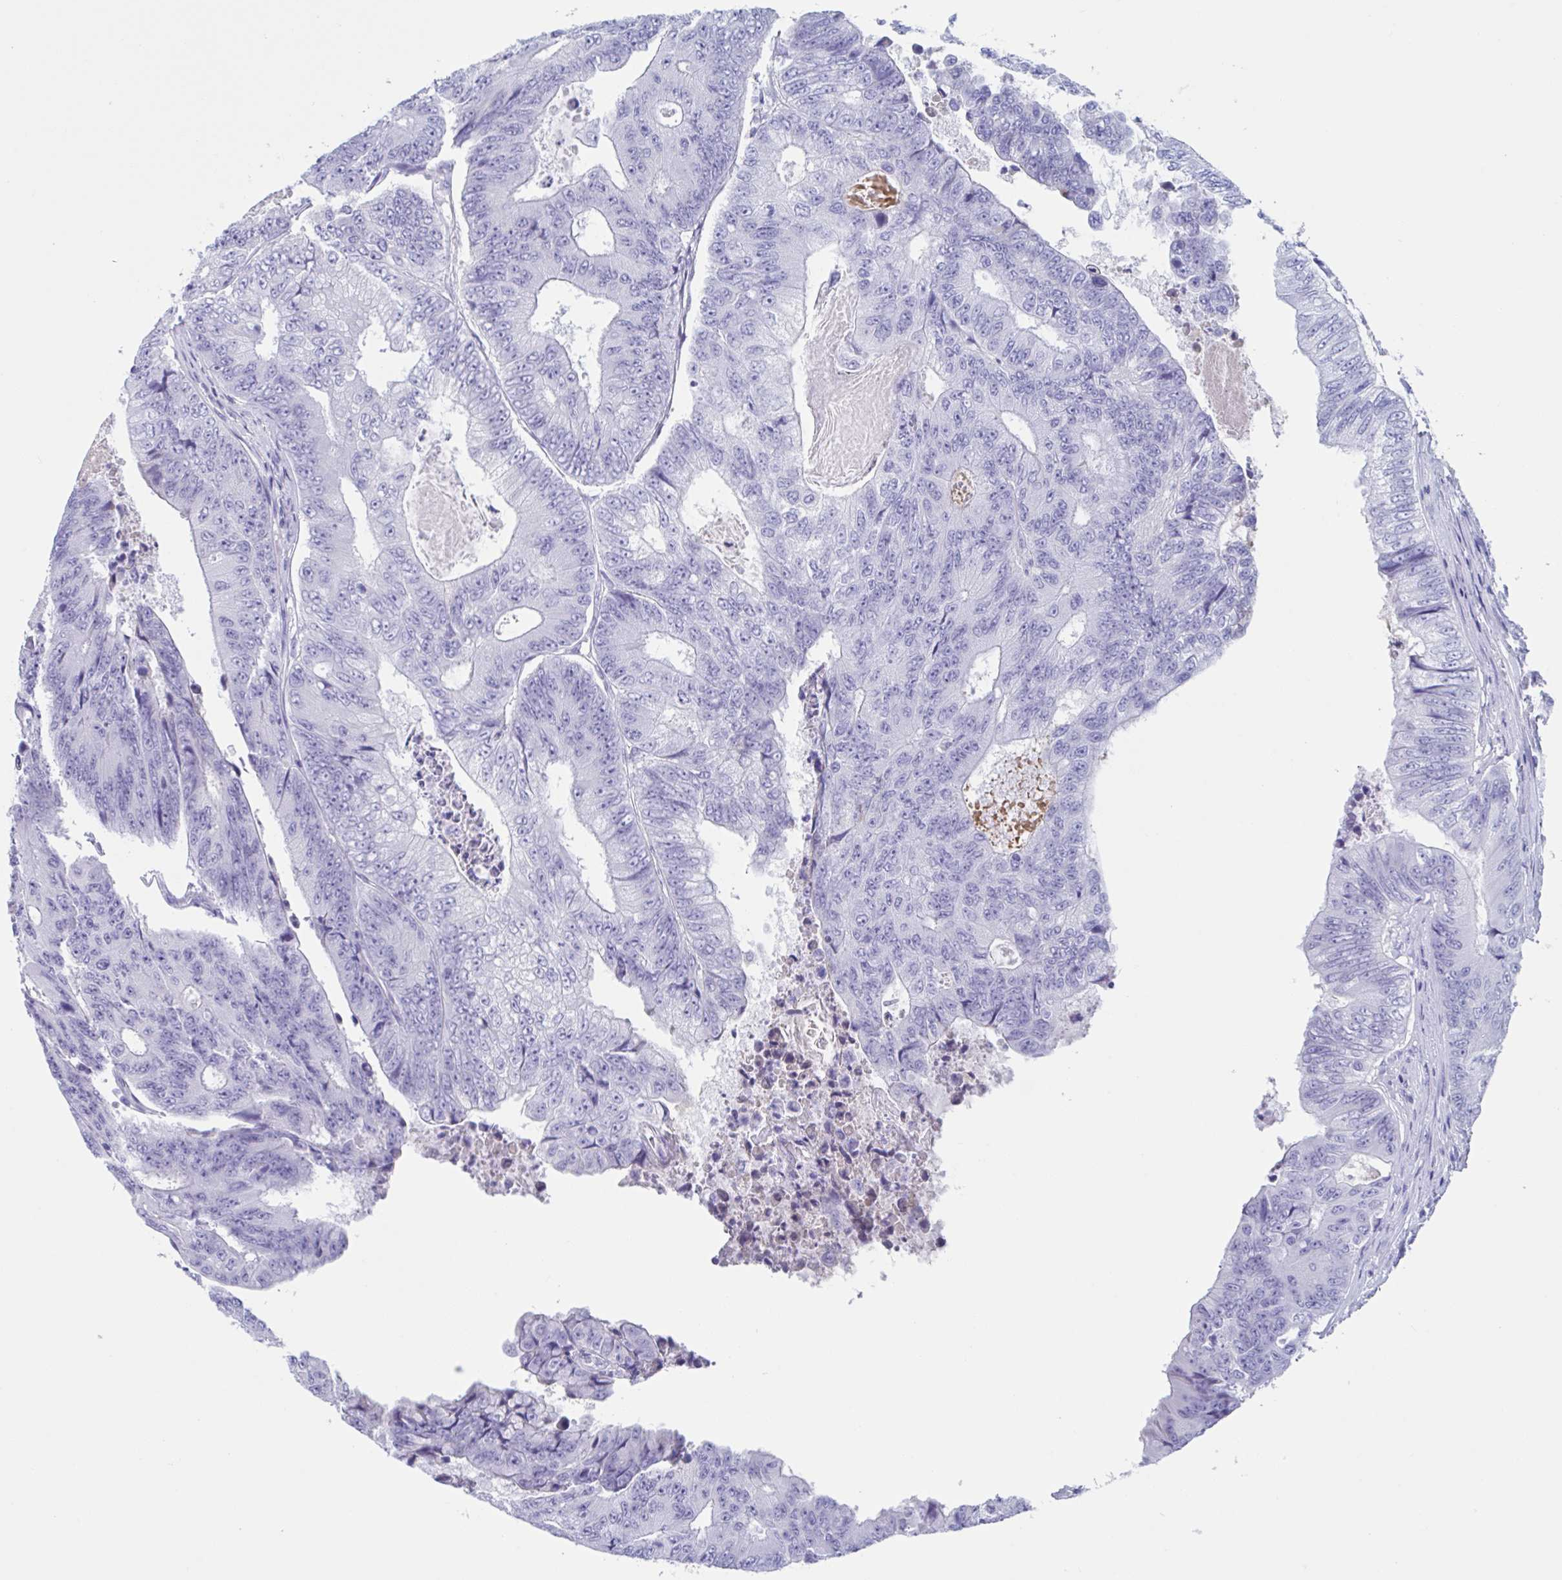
{"staining": {"intensity": "negative", "quantity": "none", "location": "none"}, "tissue": "colorectal cancer", "cell_type": "Tumor cells", "image_type": "cancer", "snomed": [{"axis": "morphology", "description": "Adenocarcinoma, NOS"}, {"axis": "topography", "description": "Colon"}], "caption": "Immunohistochemical staining of human colorectal cancer (adenocarcinoma) exhibits no significant expression in tumor cells. (DAB (3,3'-diaminobenzidine) IHC, high magnification).", "gene": "USP35", "patient": {"sex": "female", "age": 48}}